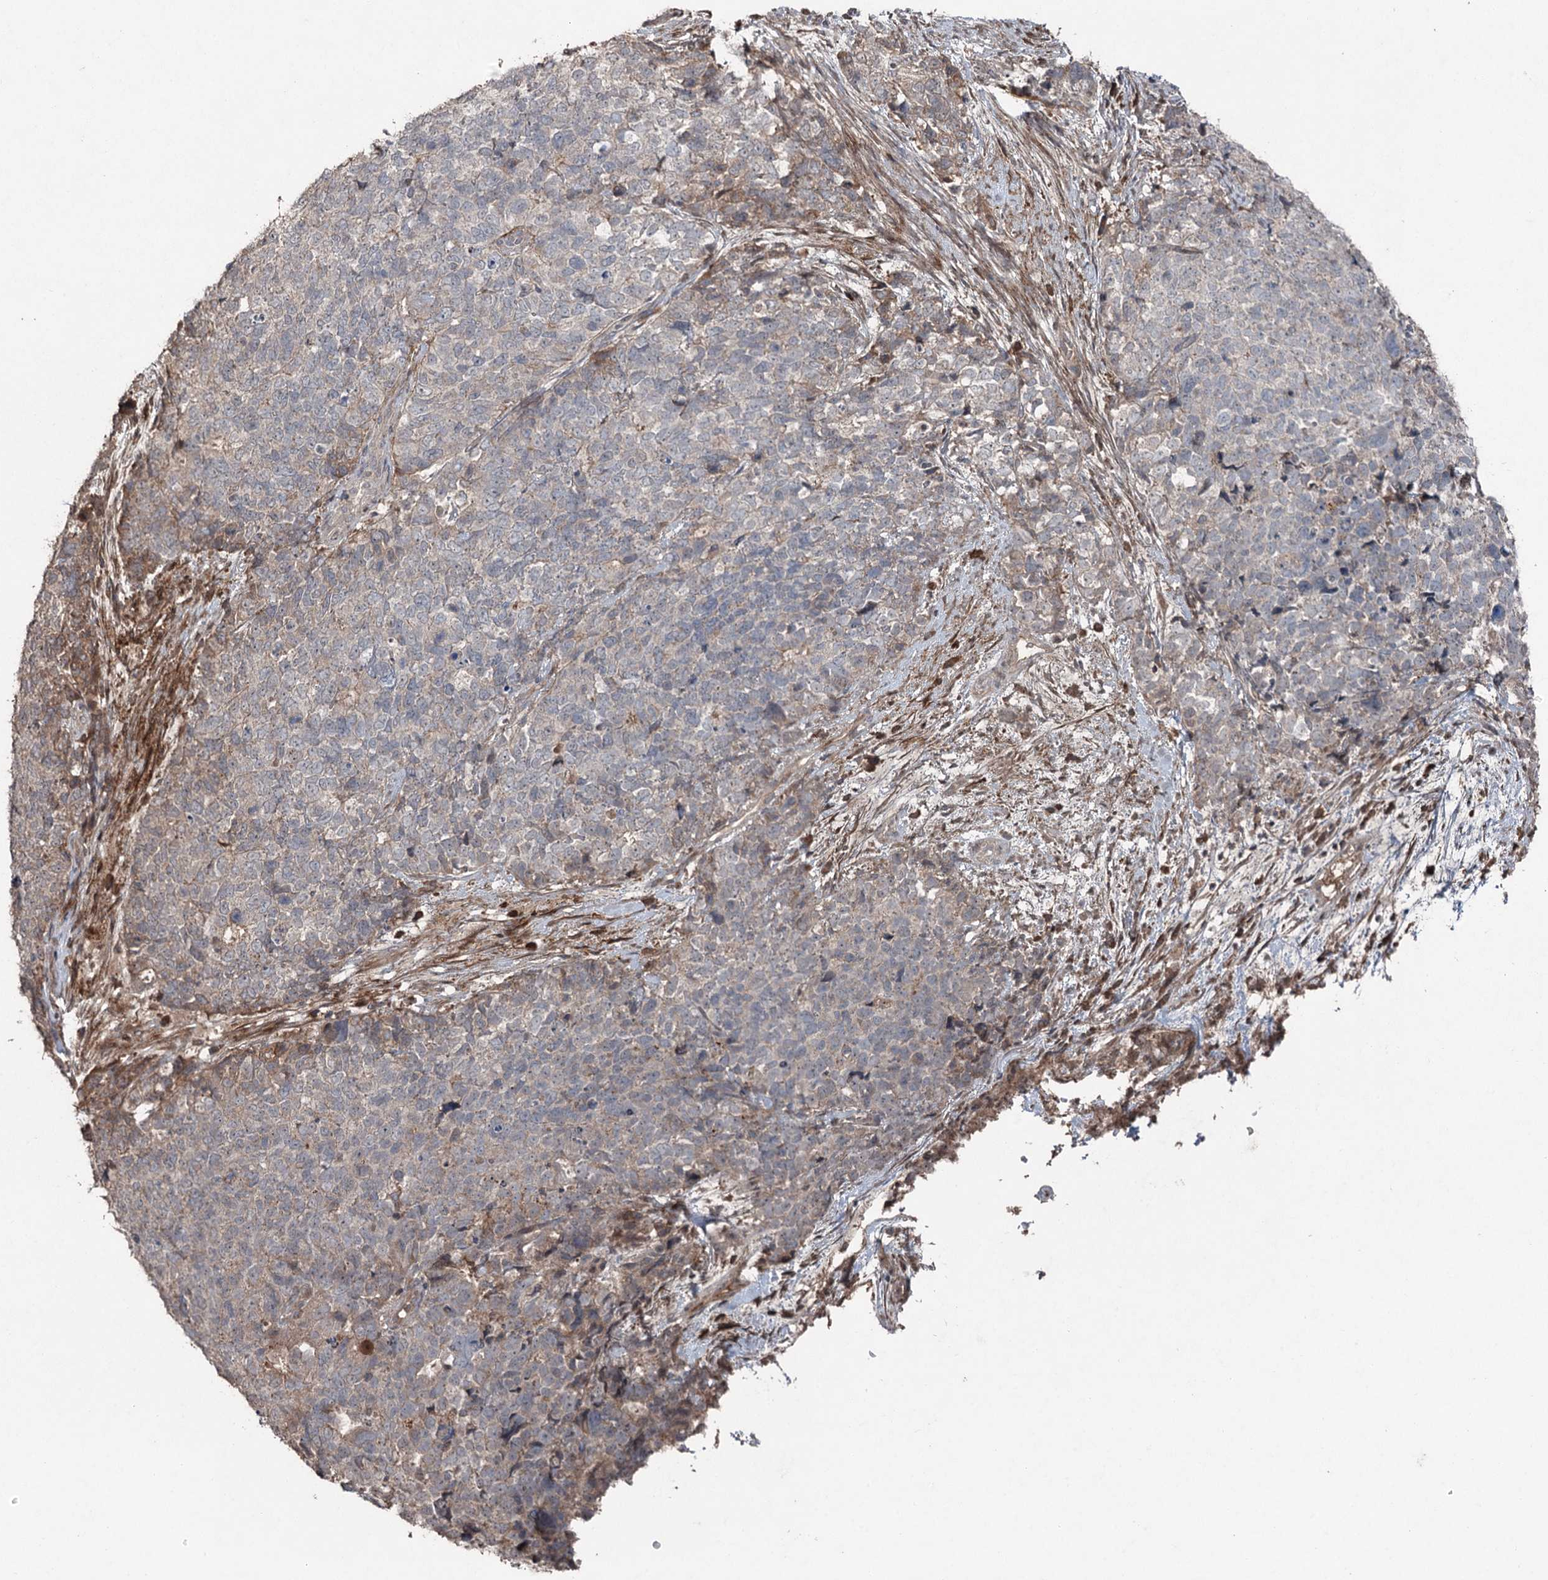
{"staining": {"intensity": "weak", "quantity": "<25%", "location": "cytoplasmic/membranous"}, "tissue": "cervical cancer", "cell_type": "Tumor cells", "image_type": "cancer", "snomed": [{"axis": "morphology", "description": "Squamous cell carcinoma, NOS"}, {"axis": "topography", "description": "Cervix"}], "caption": "This is an IHC micrograph of cervical cancer. There is no staining in tumor cells.", "gene": "MAPK8IP2", "patient": {"sex": "female", "age": 63}}